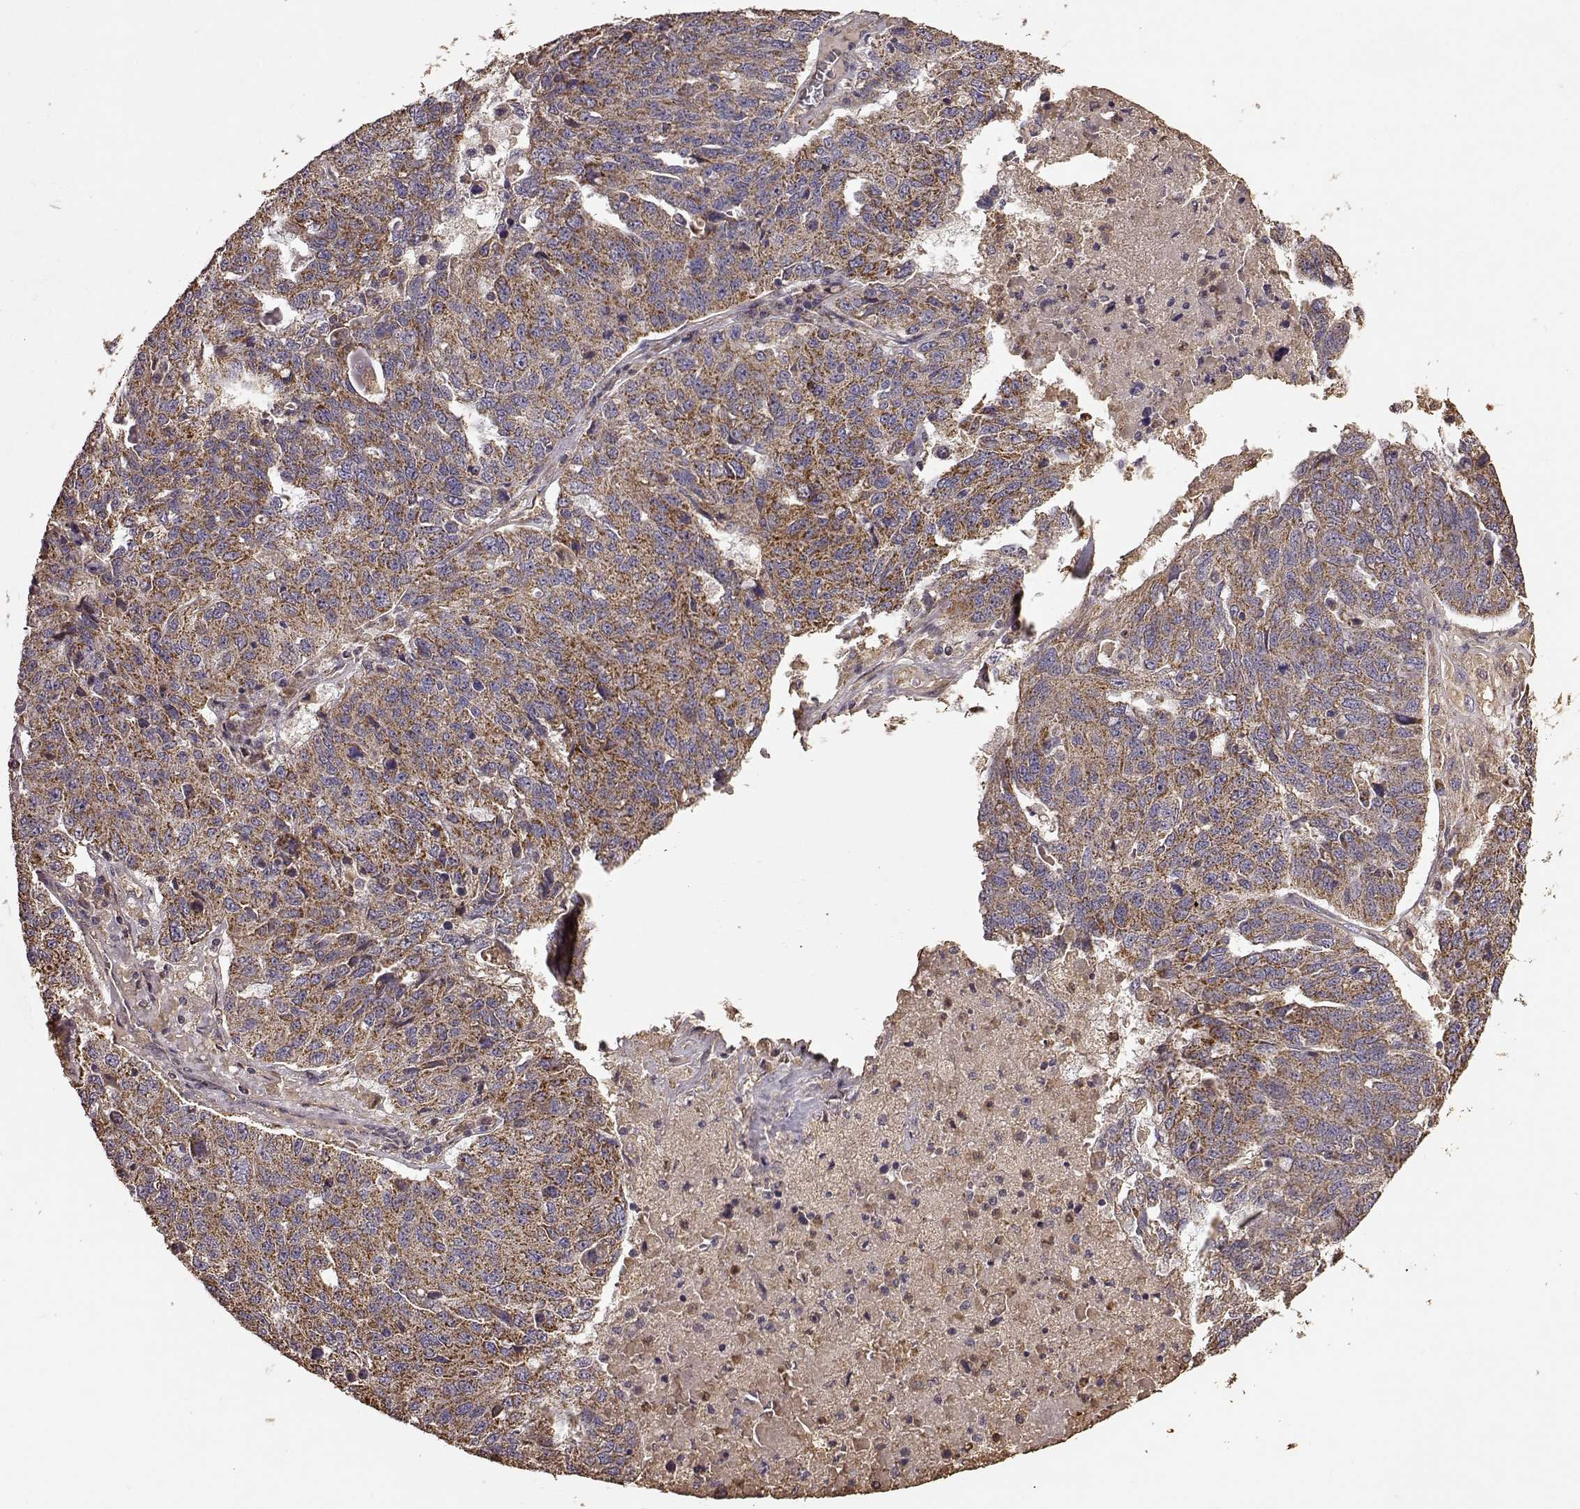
{"staining": {"intensity": "strong", "quantity": "25%-75%", "location": "cytoplasmic/membranous"}, "tissue": "ovarian cancer", "cell_type": "Tumor cells", "image_type": "cancer", "snomed": [{"axis": "morphology", "description": "Cystadenocarcinoma, serous, NOS"}, {"axis": "topography", "description": "Ovary"}], "caption": "This is an image of immunohistochemistry (IHC) staining of ovarian serous cystadenocarcinoma, which shows strong positivity in the cytoplasmic/membranous of tumor cells.", "gene": "PTGES2", "patient": {"sex": "female", "age": 71}}